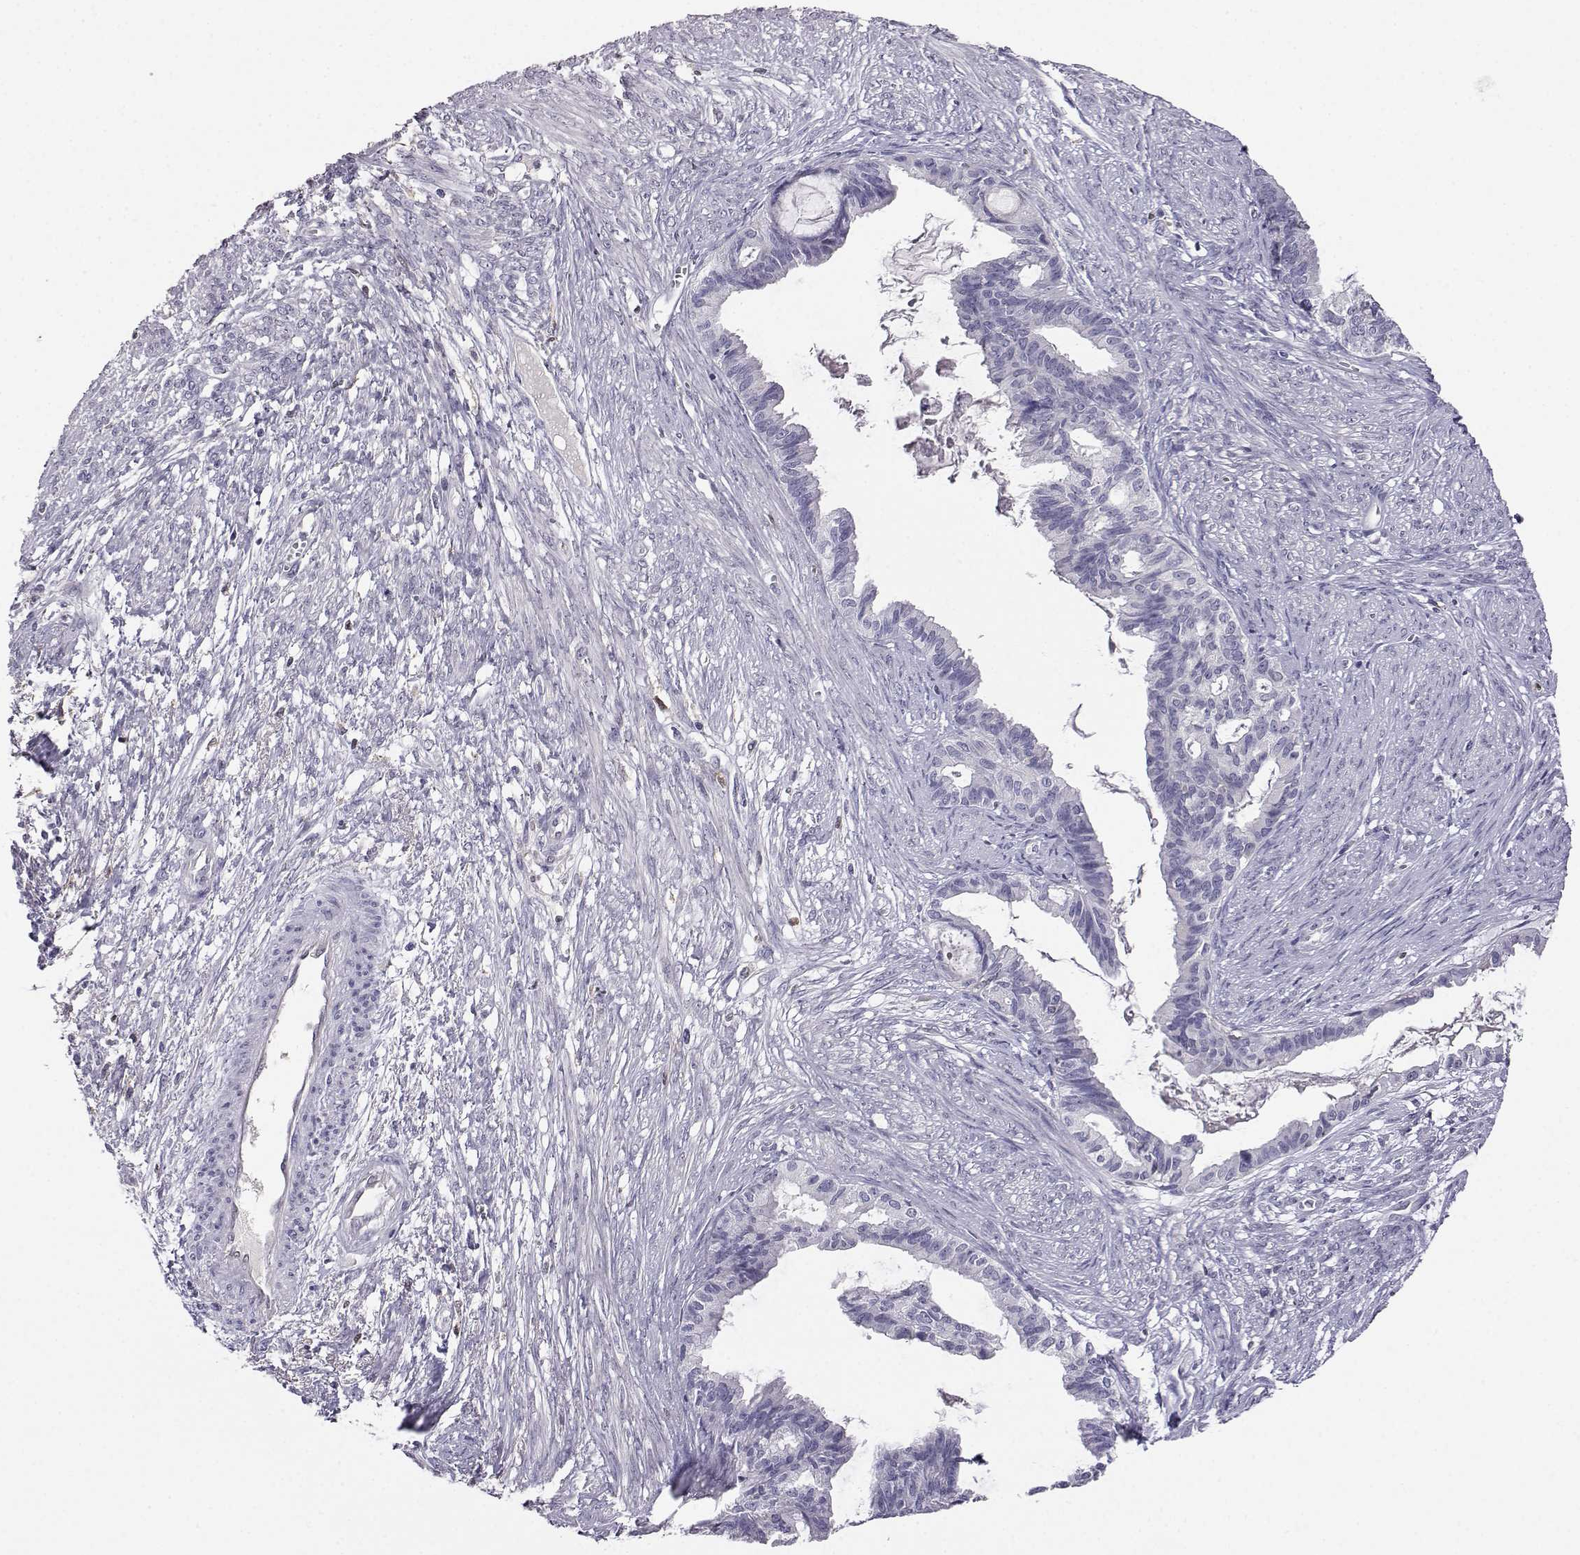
{"staining": {"intensity": "negative", "quantity": "none", "location": "none"}, "tissue": "endometrial cancer", "cell_type": "Tumor cells", "image_type": "cancer", "snomed": [{"axis": "morphology", "description": "Adenocarcinoma, NOS"}, {"axis": "topography", "description": "Endometrium"}], "caption": "Human endometrial adenocarcinoma stained for a protein using immunohistochemistry reveals no positivity in tumor cells.", "gene": "AKR1B1", "patient": {"sex": "female", "age": 86}}